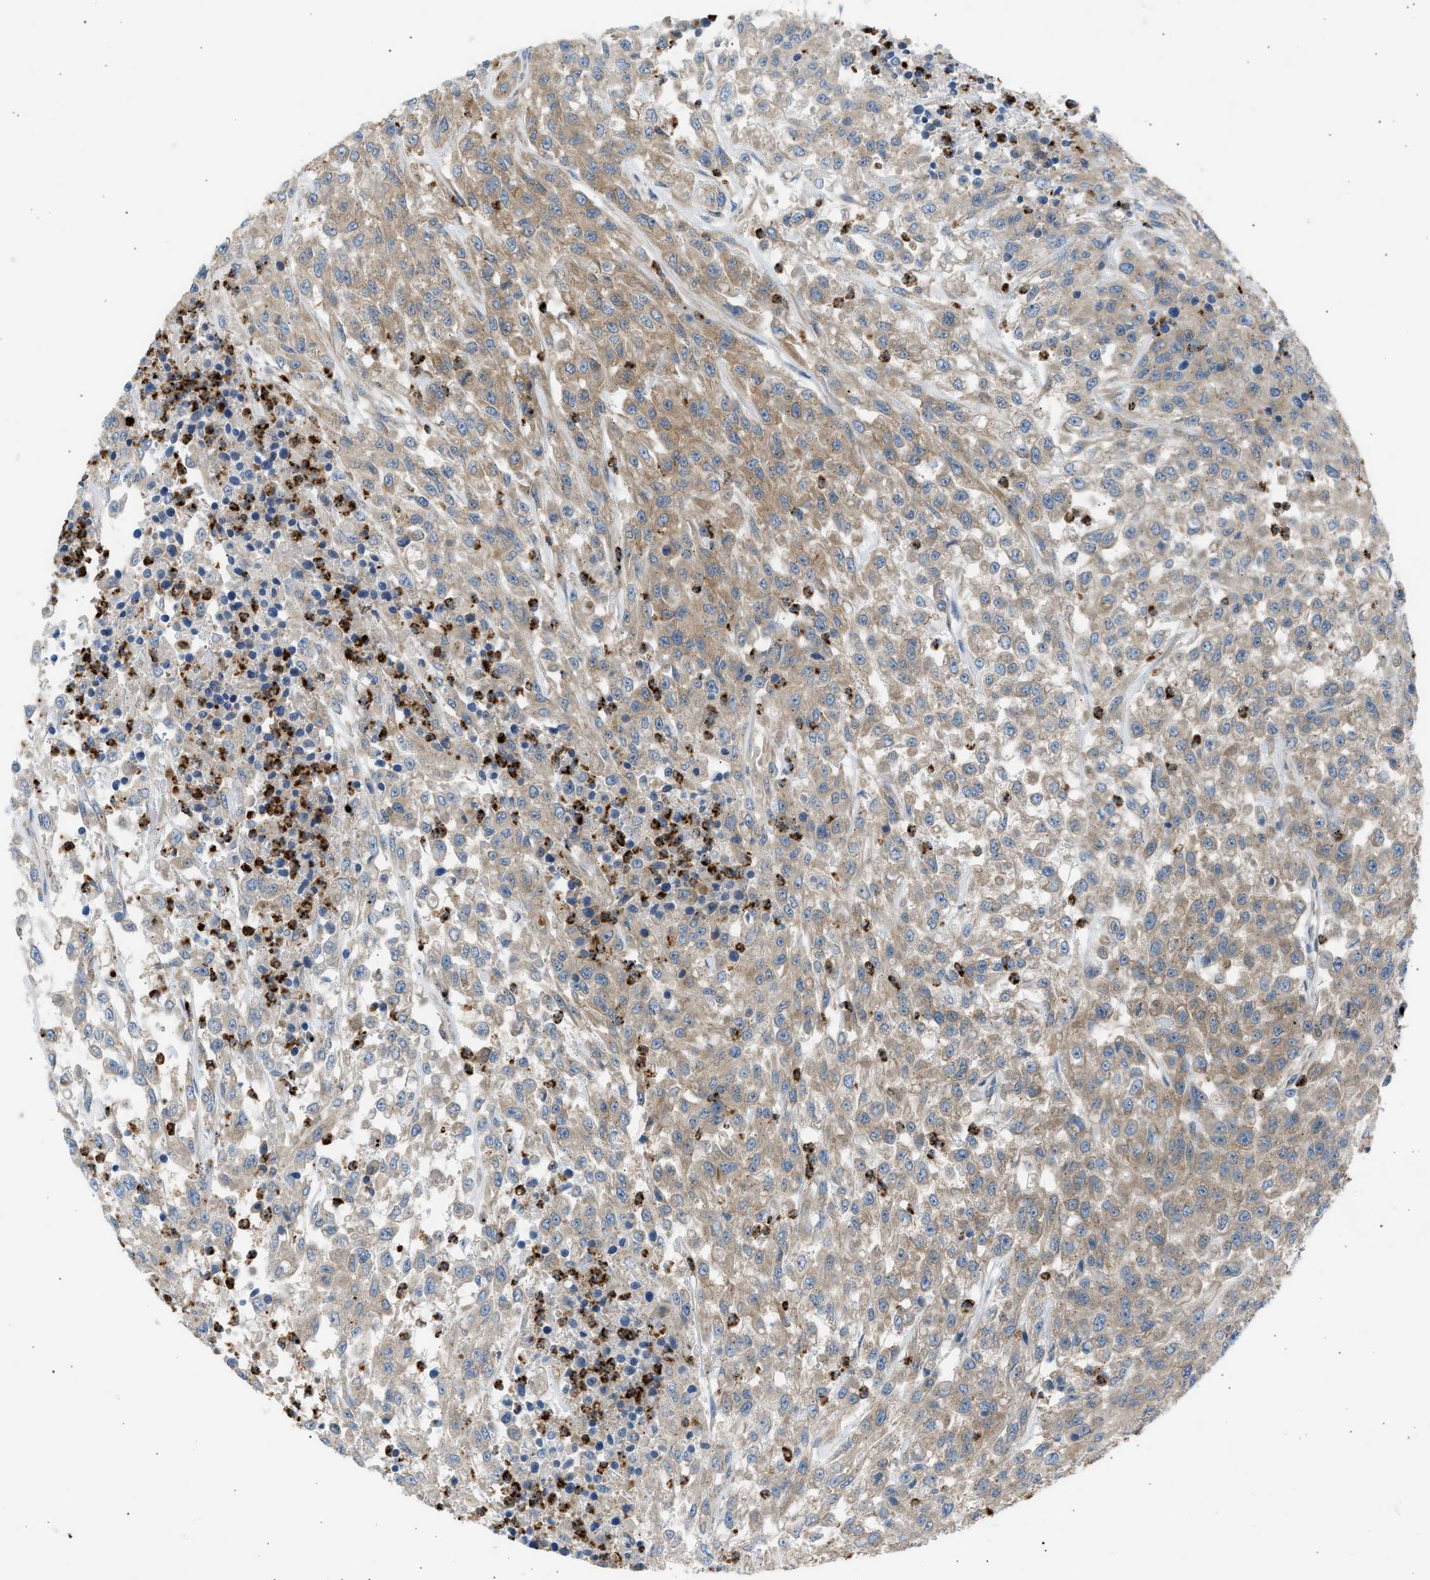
{"staining": {"intensity": "moderate", "quantity": ">75%", "location": "cytoplasmic/membranous"}, "tissue": "urothelial cancer", "cell_type": "Tumor cells", "image_type": "cancer", "snomed": [{"axis": "morphology", "description": "Urothelial carcinoma, High grade"}, {"axis": "topography", "description": "Urinary bladder"}], "caption": "Urothelial cancer stained with immunohistochemistry exhibits moderate cytoplasmic/membranous staining in approximately >75% of tumor cells.", "gene": "TRIM50", "patient": {"sex": "male", "age": 46}}